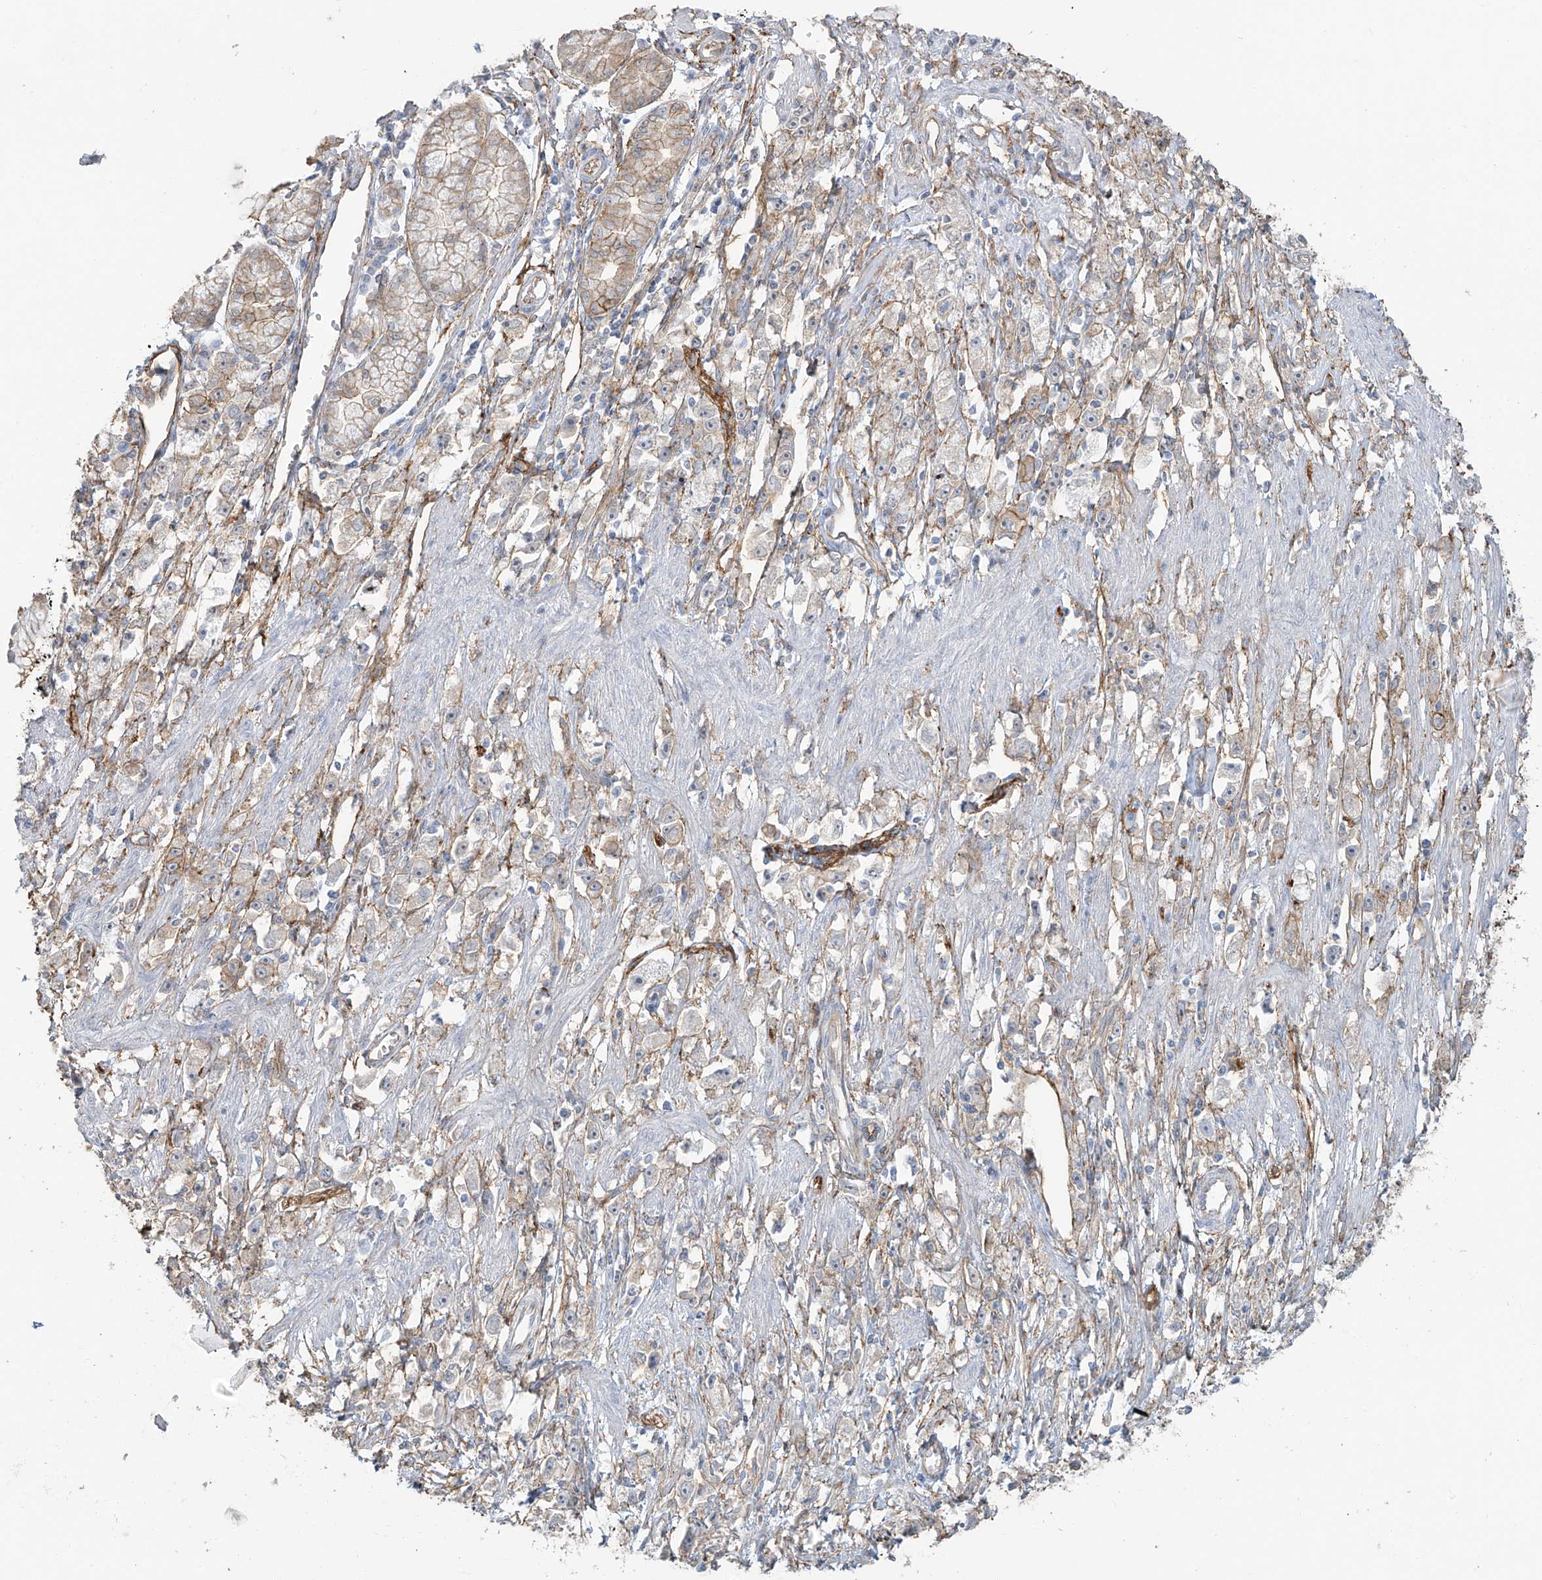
{"staining": {"intensity": "weak", "quantity": "<25%", "location": "cytoplasmic/membranous"}, "tissue": "stomach cancer", "cell_type": "Tumor cells", "image_type": "cancer", "snomed": [{"axis": "morphology", "description": "Adenocarcinoma, NOS"}, {"axis": "topography", "description": "Stomach"}], "caption": "A high-resolution image shows immunohistochemistry (IHC) staining of stomach cancer, which reveals no significant expression in tumor cells. The staining is performed using DAB (3,3'-diaminobenzidine) brown chromogen with nuclei counter-stained in using hematoxylin.", "gene": "TUBE1", "patient": {"sex": "female", "age": 59}}